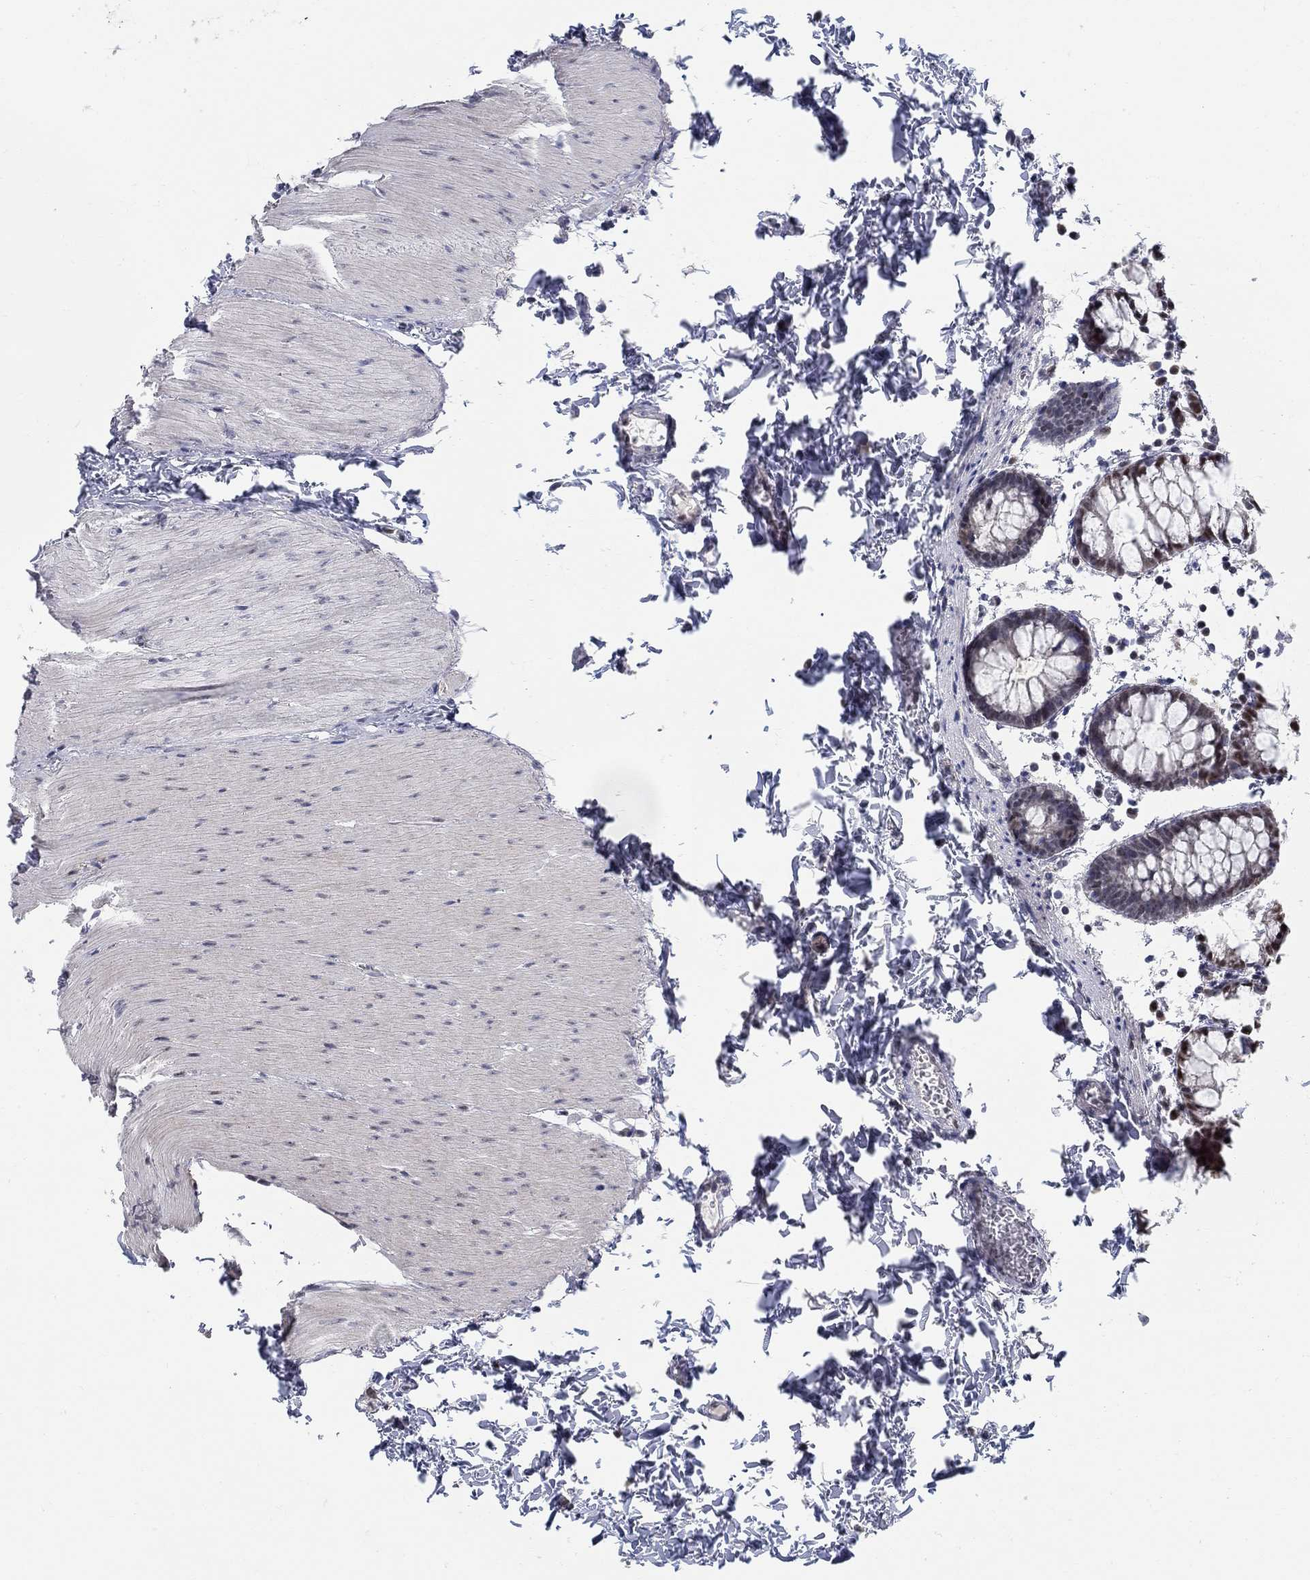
{"staining": {"intensity": "strong", "quantity": "25%-75%", "location": "nuclear"}, "tissue": "rectum", "cell_type": "Glandular cells", "image_type": "normal", "snomed": [{"axis": "morphology", "description": "Normal tissue, NOS"}, {"axis": "topography", "description": "Rectum"}], "caption": "An immunohistochemistry (IHC) photomicrograph of benign tissue is shown. Protein staining in brown shows strong nuclear positivity in rectum within glandular cells. (DAB (3,3'-diaminobenzidine) IHC with brightfield microscopy, high magnification).", "gene": "C16orf46", "patient": {"sex": "male", "age": 57}}